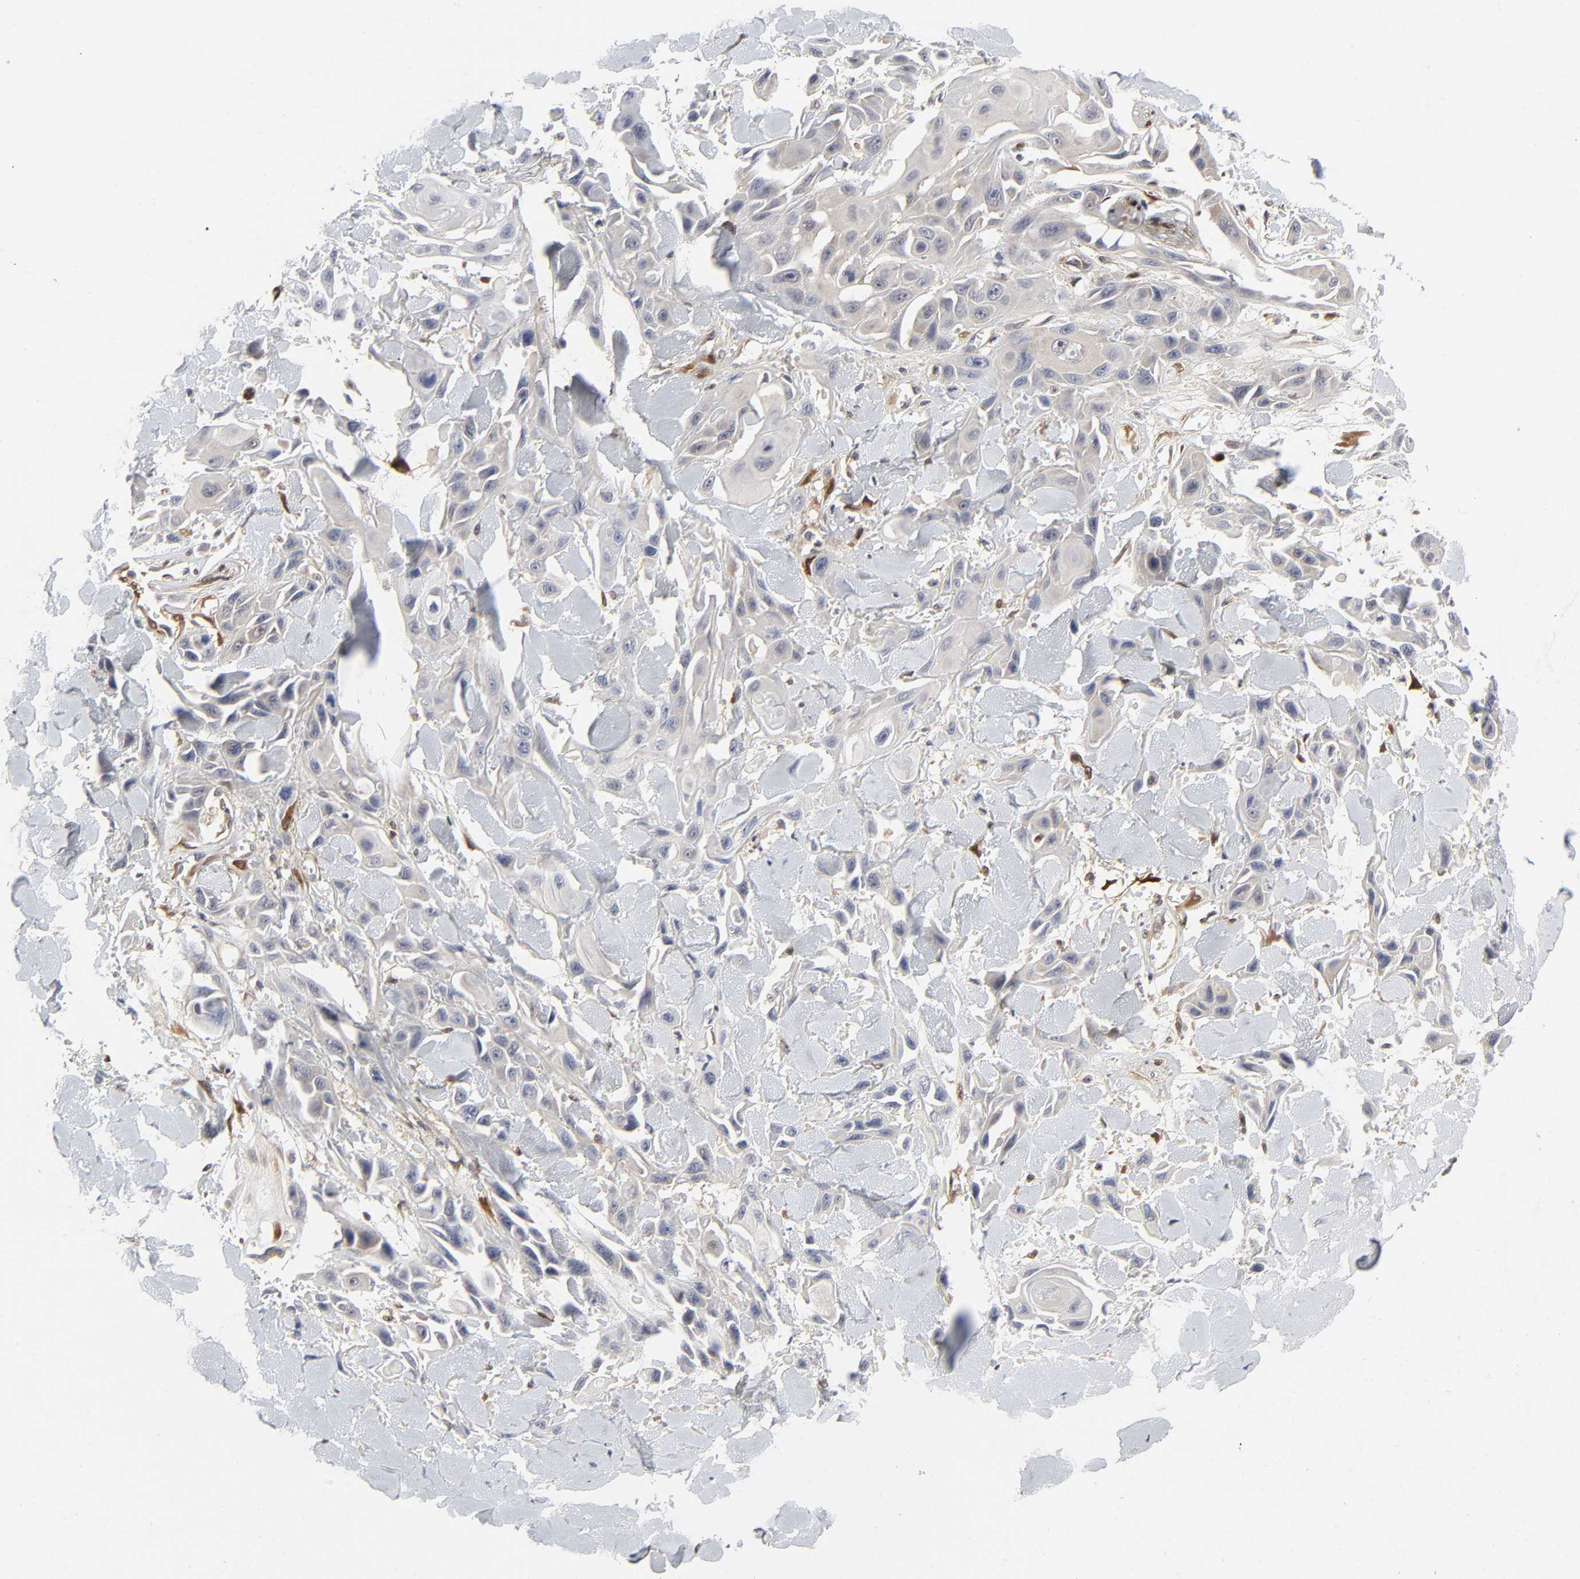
{"staining": {"intensity": "negative", "quantity": "none", "location": "none"}, "tissue": "skin cancer", "cell_type": "Tumor cells", "image_type": "cancer", "snomed": [{"axis": "morphology", "description": "Squamous cell carcinoma, NOS"}, {"axis": "topography", "description": "Skin"}, {"axis": "topography", "description": "Anal"}], "caption": "Squamous cell carcinoma (skin) was stained to show a protein in brown. There is no significant staining in tumor cells. The staining is performed using DAB (3,3'-diaminobenzidine) brown chromogen with nuclei counter-stained in using hematoxylin.", "gene": "PTEN", "patient": {"sex": "female", "age": 55}}